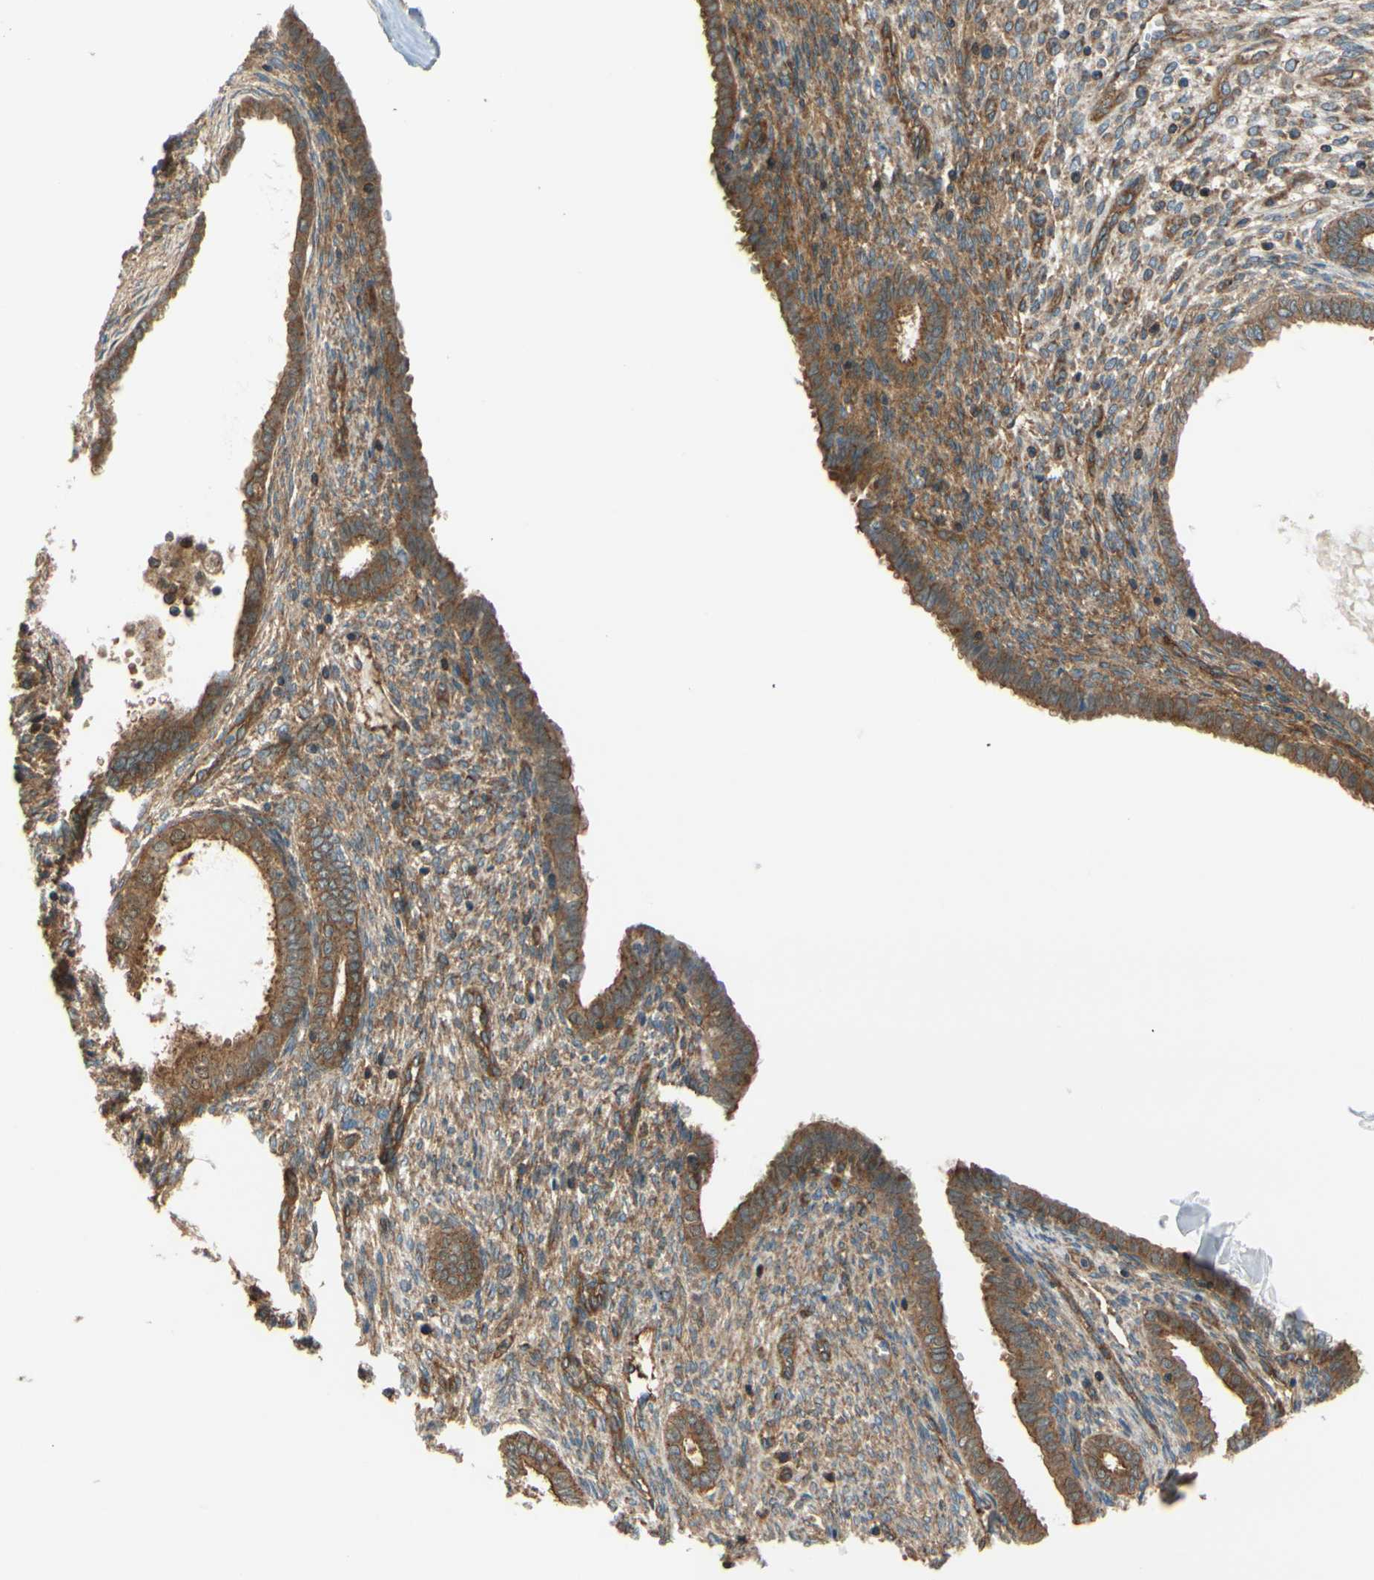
{"staining": {"intensity": "moderate", "quantity": "<25%", "location": "cytoplasmic/membranous"}, "tissue": "endometrium", "cell_type": "Cells in endometrial stroma", "image_type": "normal", "snomed": [{"axis": "morphology", "description": "Normal tissue, NOS"}, {"axis": "topography", "description": "Endometrium"}], "caption": "A micrograph of endometrium stained for a protein shows moderate cytoplasmic/membranous brown staining in cells in endometrial stroma.", "gene": "EPS15", "patient": {"sex": "female", "age": 72}}